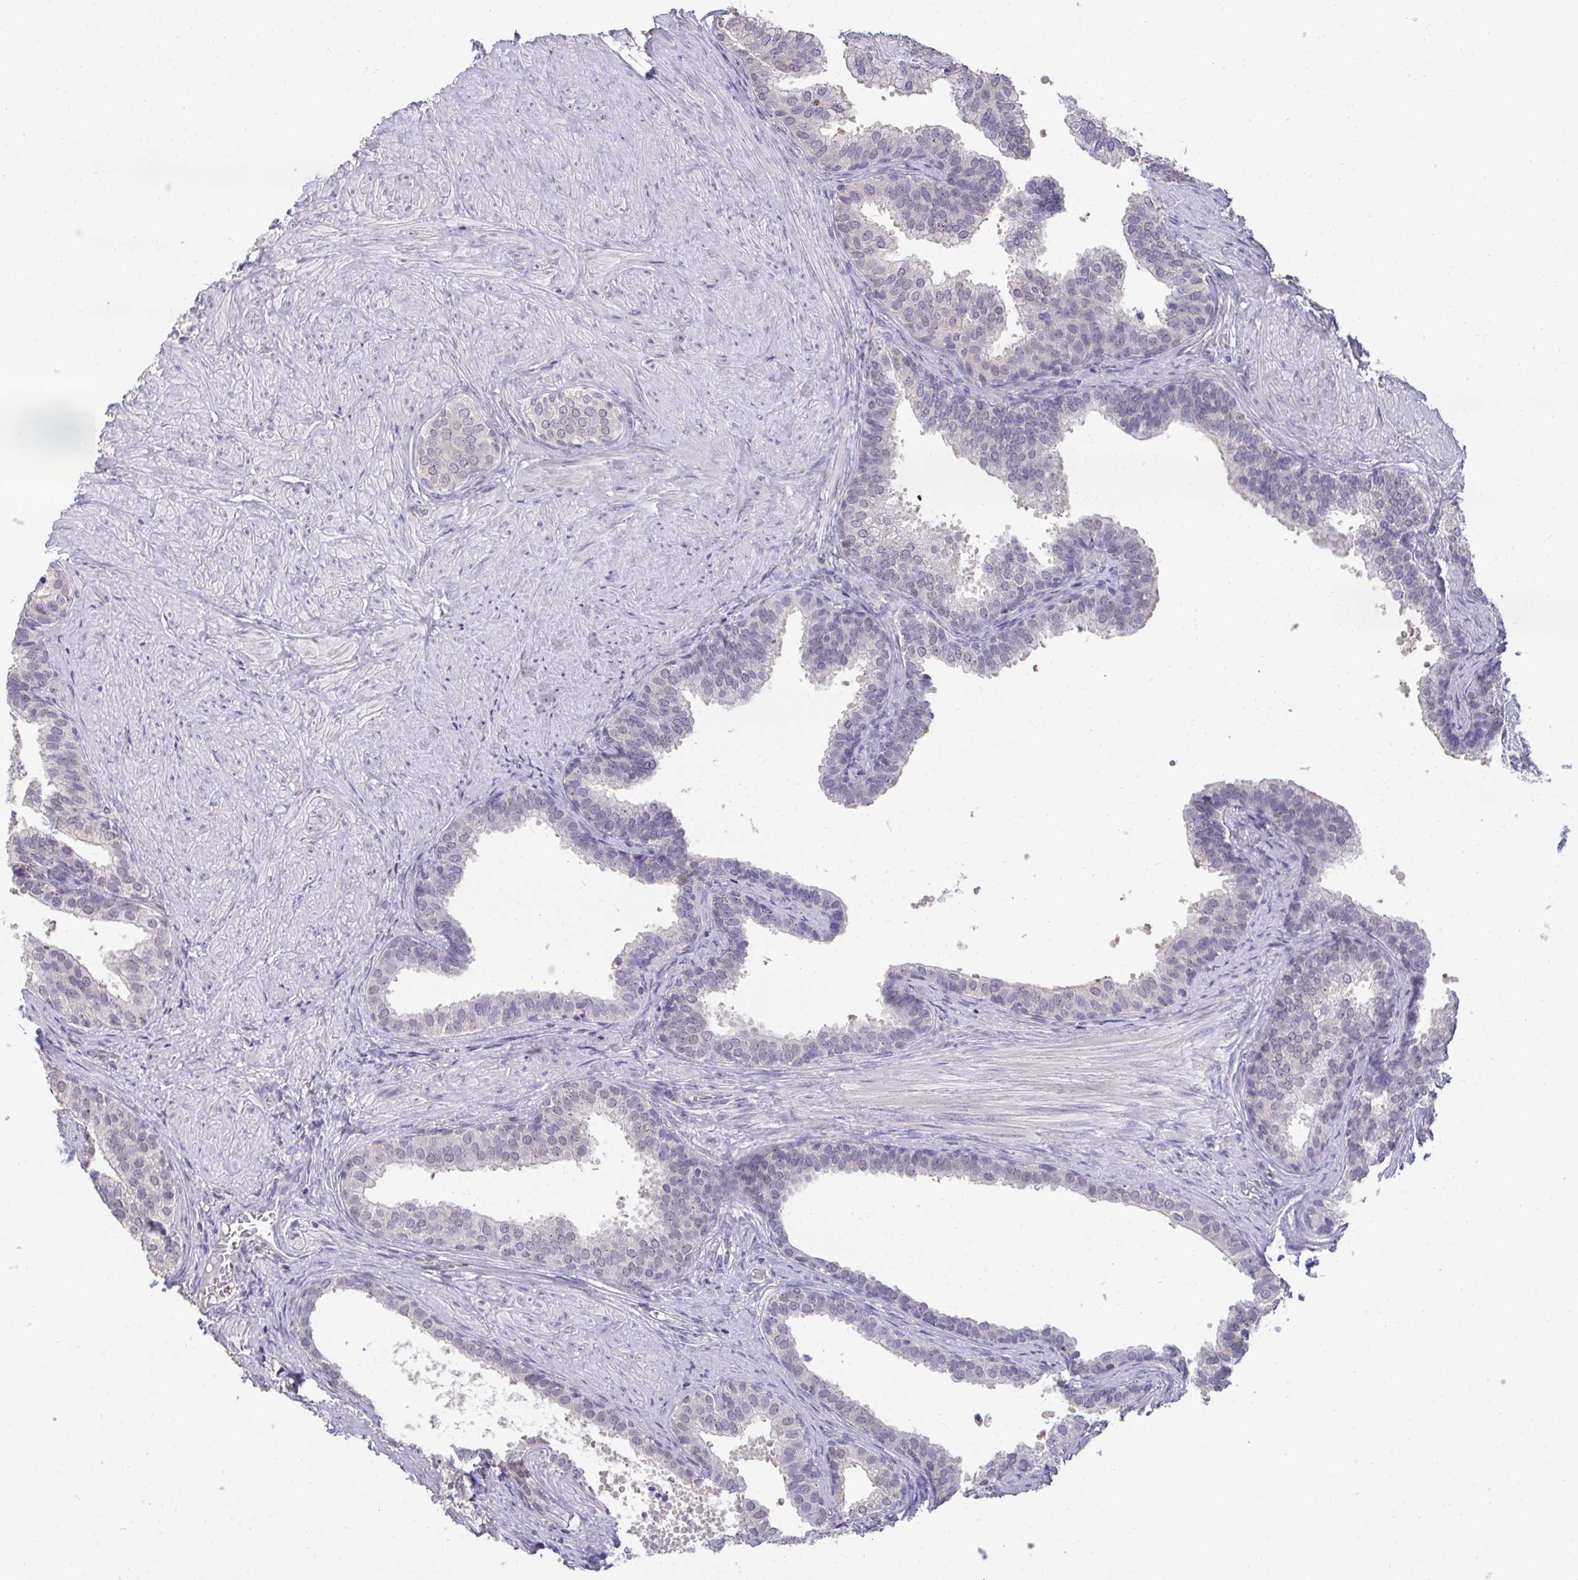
{"staining": {"intensity": "weak", "quantity": "<25%", "location": "nuclear"}, "tissue": "prostate", "cell_type": "Glandular cells", "image_type": "normal", "snomed": [{"axis": "morphology", "description": "Normal tissue, NOS"}, {"axis": "topography", "description": "Prostate"}, {"axis": "topography", "description": "Peripheral nerve tissue"}], "caption": "Immunohistochemistry of unremarkable prostate displays no staining in glandular cells. (DAB immunohistochemistry, high magnification).", "gene": "SENP3", "patient": {"sex": "male", "age": 55}}